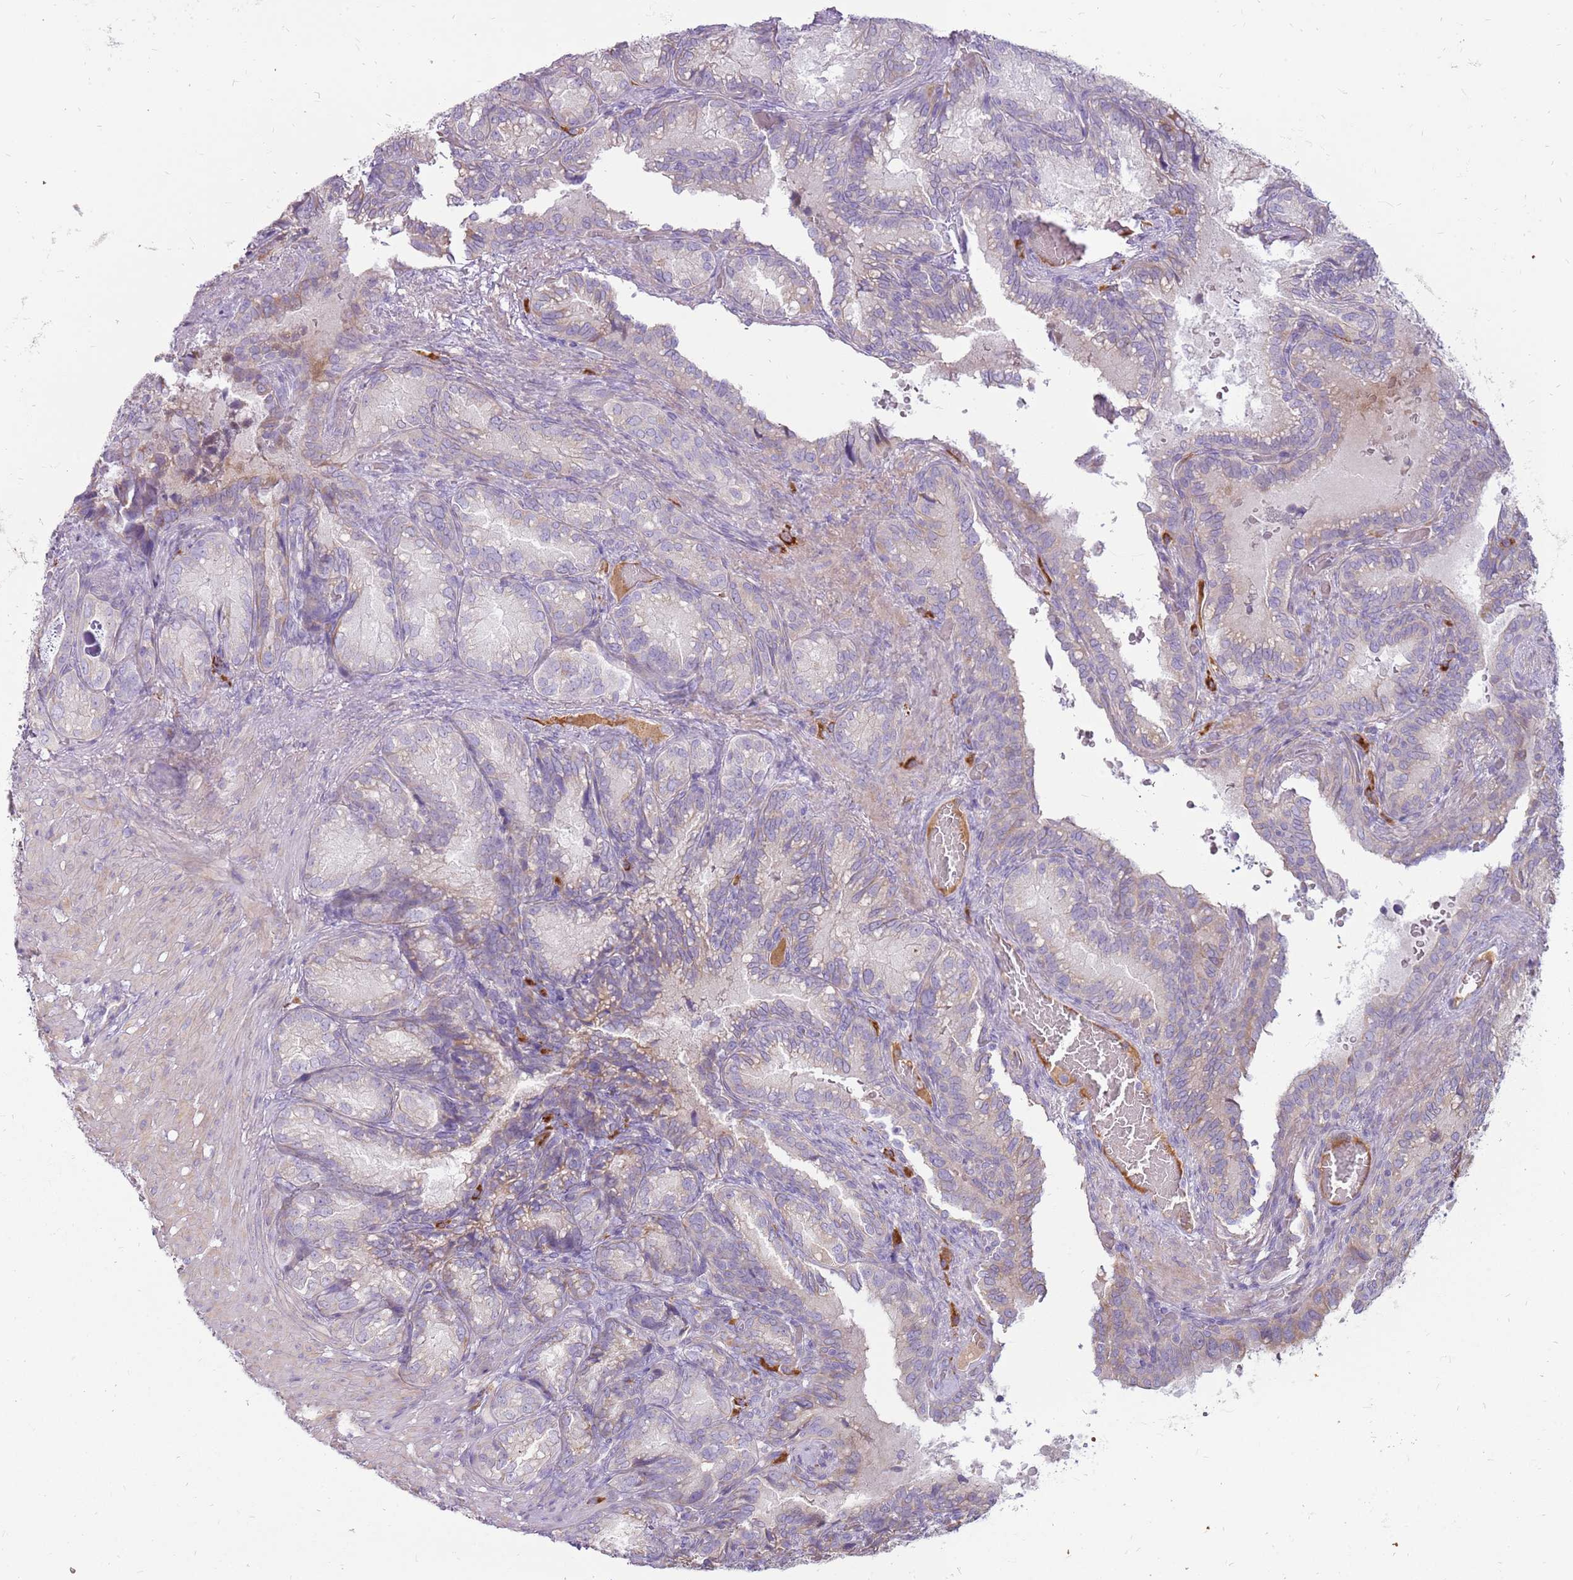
{"staining": {"intensity": "negative", "quantity": "none", "location": "none"}, "tissue": "seminal vesicle", "cell_type": "Glandular cells", "image_type": "normal", "snomed": [{"axis": "morphology", "description": "Normal tissue, NOS"}, {"axis": "topography", "description": "Seminal veicle"}], "caption": "IHC photomicrograph of benign seminal vesicle stained for a protein (brown), which exhibits no expression in glandular cells.", "gene": "MCUB", "patient": {"sex": "male", "age": 58}}